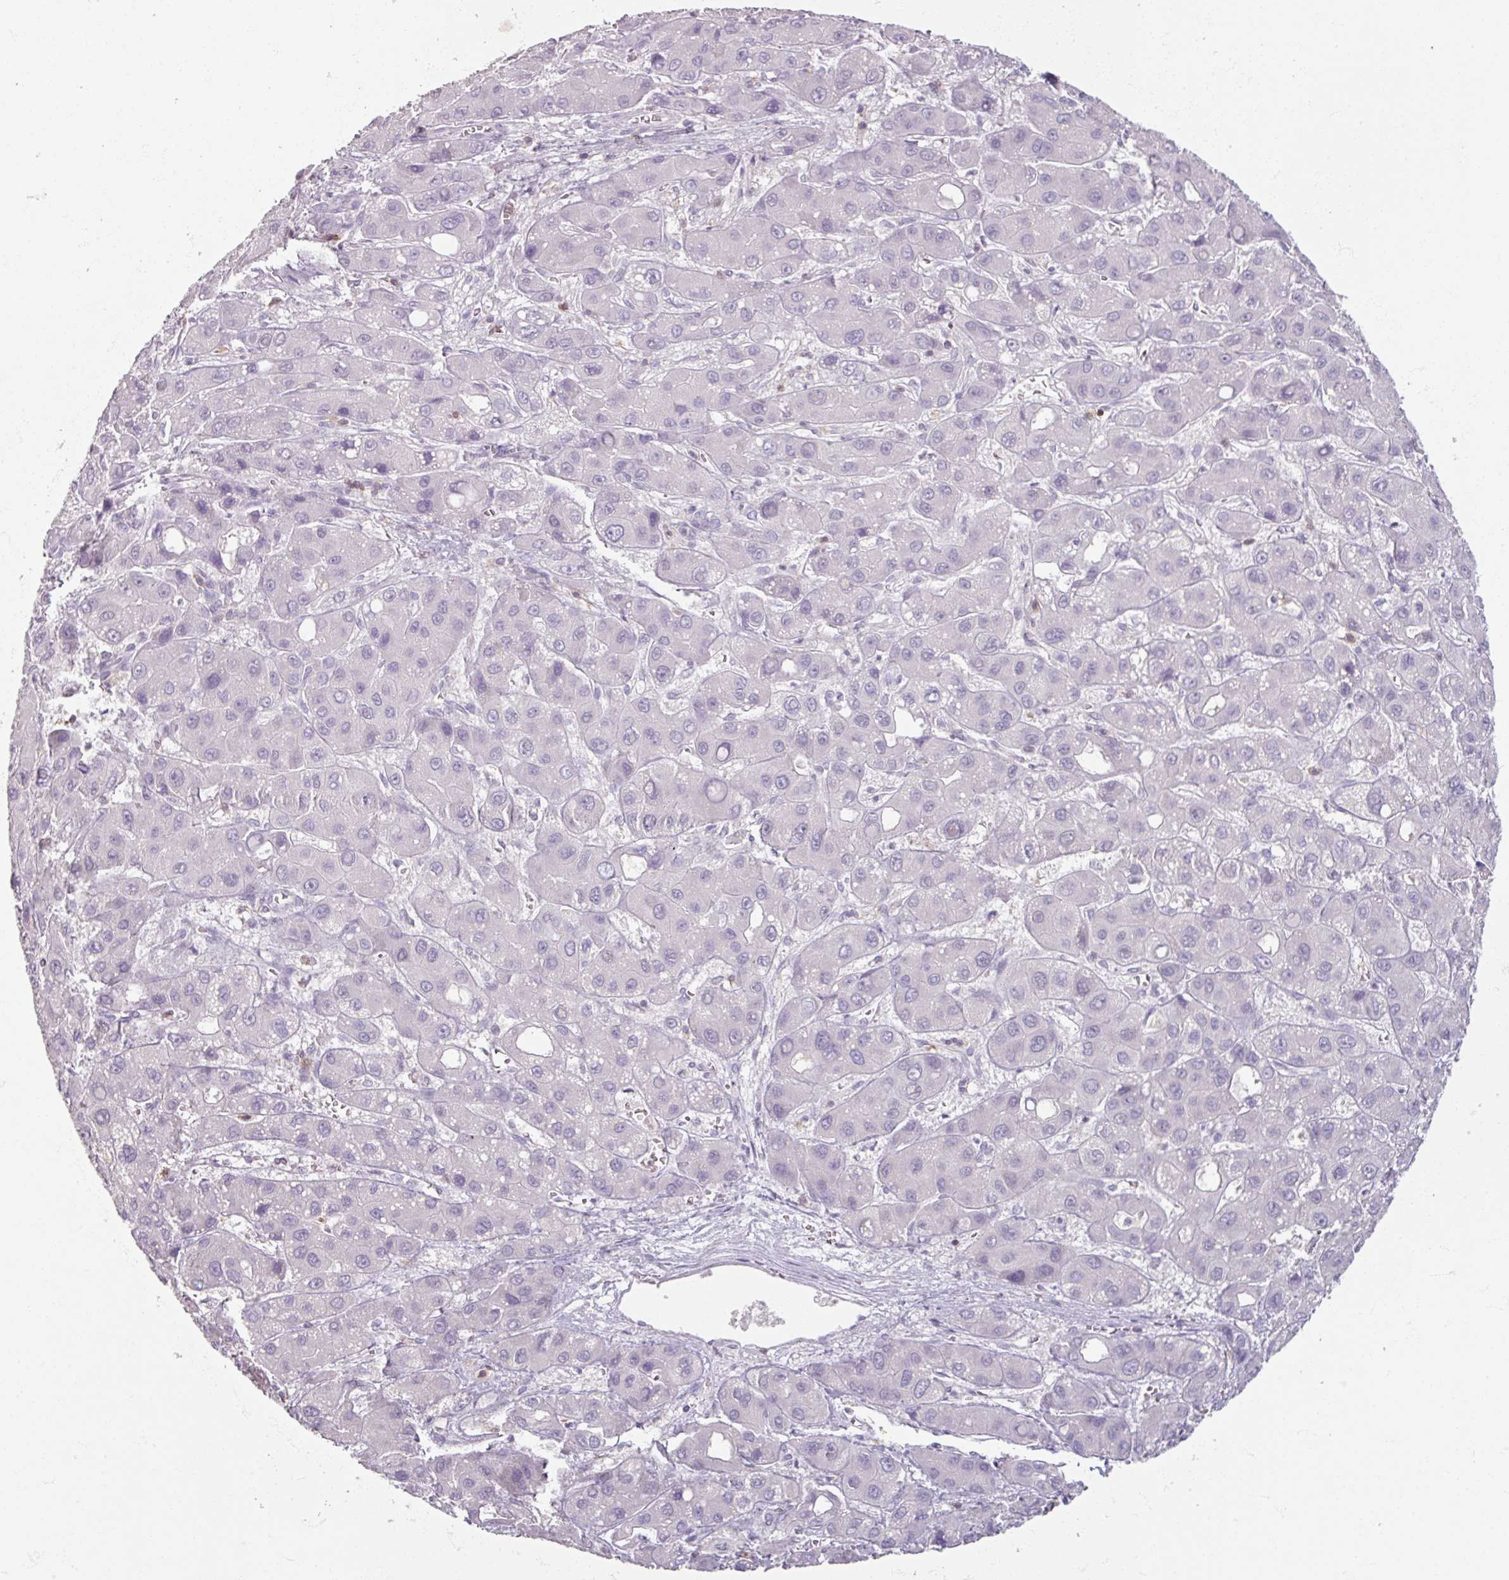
{"staining": {"intensity": "negative", "quantity": "none", "location": "none"}, "tissue": "liver cancer", "cell_type": "Tumor cells", "image_type": "cancer", "snomed": [{"axis": "morphology", "description": "Carcinoma, Hepatocellular, NOS"}, {"axis": "topography", "description": "Liver"}], "caption": "Immunohistochemical staining of liver cancer (hepatocellular carcinoma) demonstrates no significant expression in tumor cells.", "gene": "PTPRC", "patient": {"sex": "male", "age": 55}}